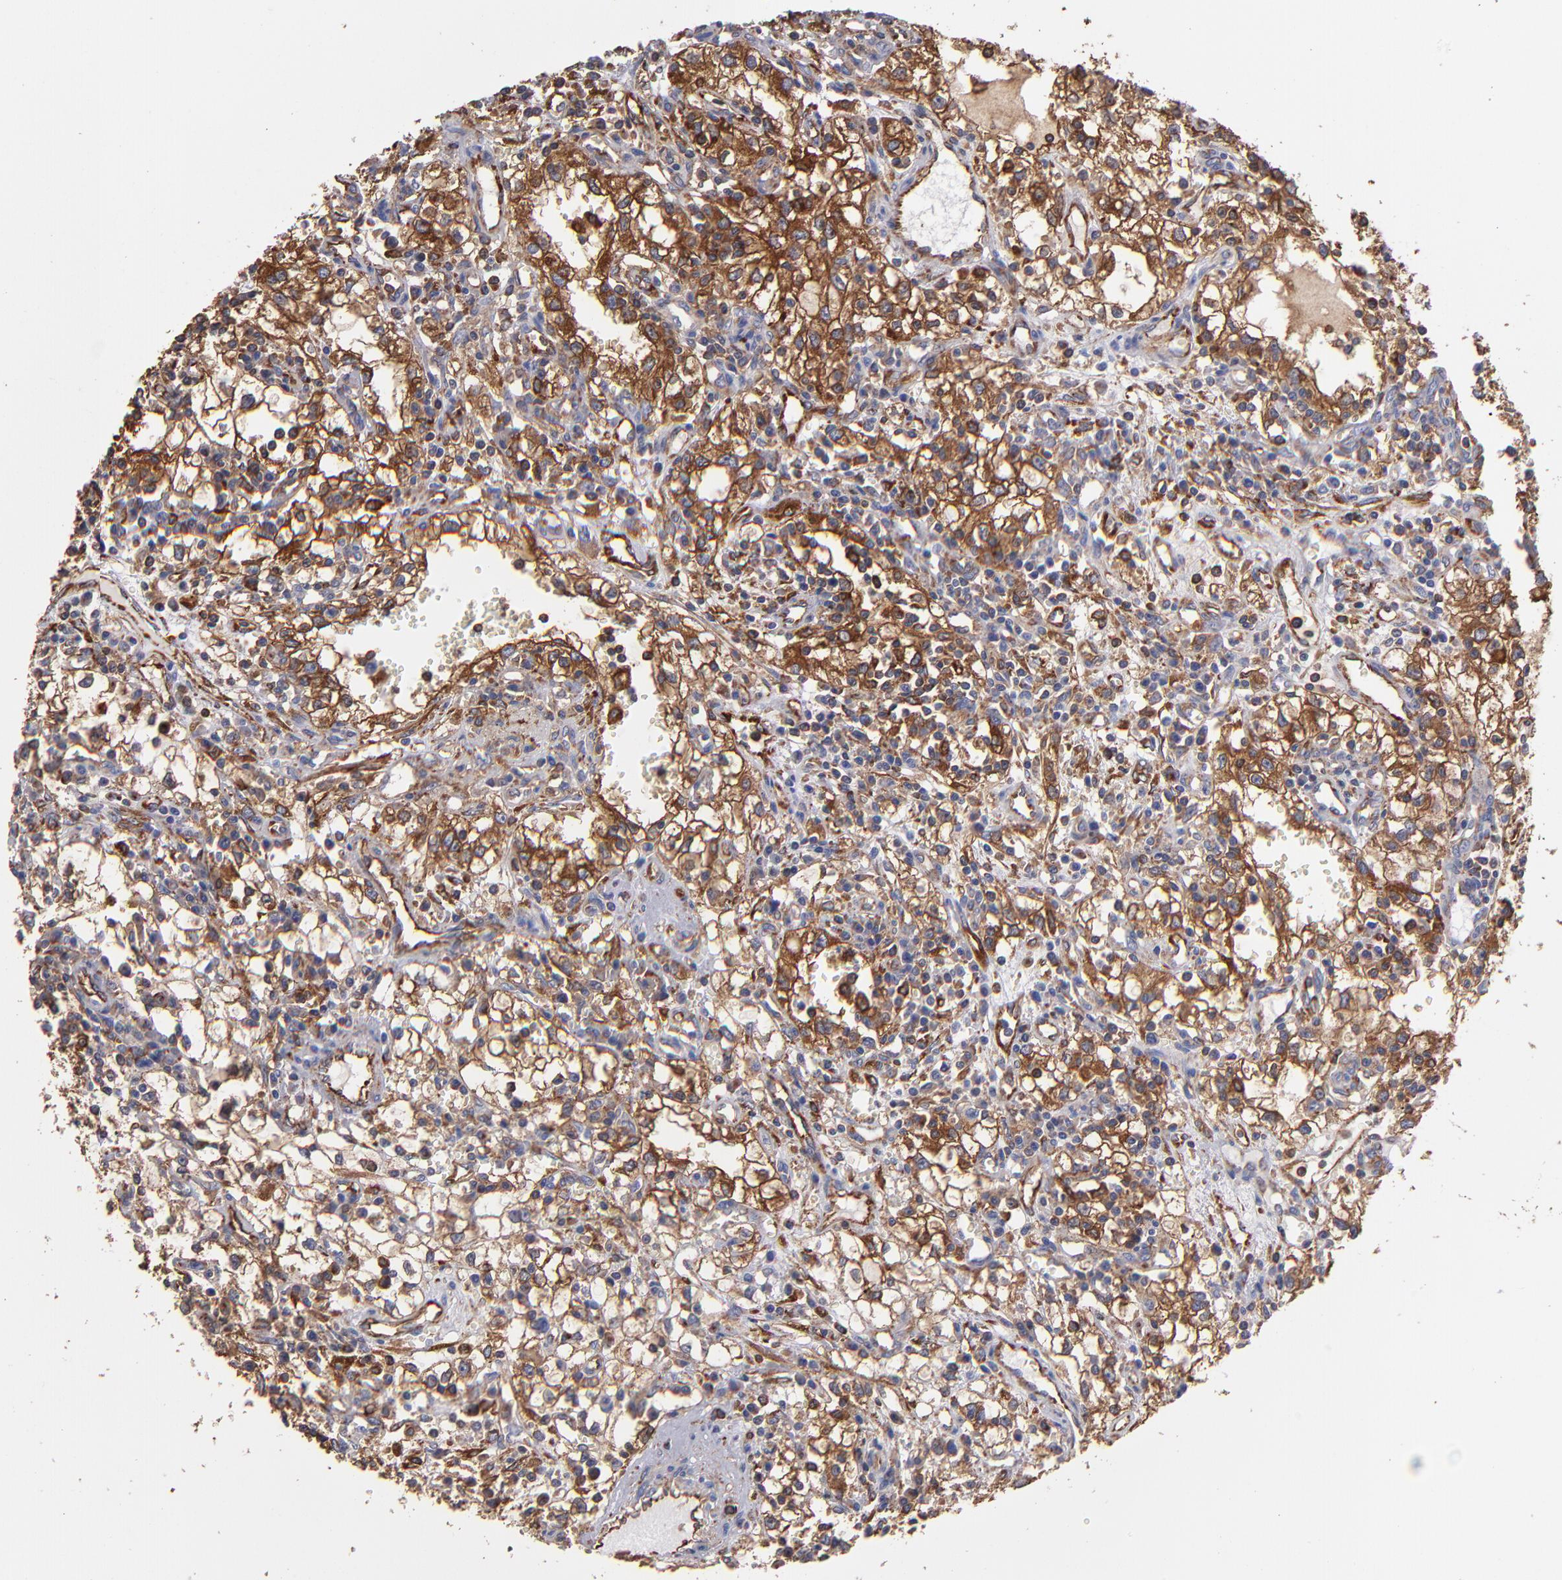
{"staining": {"intensity": "moderate", "quantity": ">75%", "location": "cytoplasmic/membranous"}, "tissue": "renal cancer", "cell_type": "Tumor cells", "image_type": "cancer", "snomed": [{"axis": "morphology", "description": "Adenocarcinoma, NOS"}, {"axis": "topography", "description": "Kidney"}], "caption": "Tumor cells reveal medium levels of moderate cytoplasmic/membranous positivity in about >75% of cells in renal adenocarcinoma.", "gene": "MVP", "patient": {"sex": "male", "age": 82}}